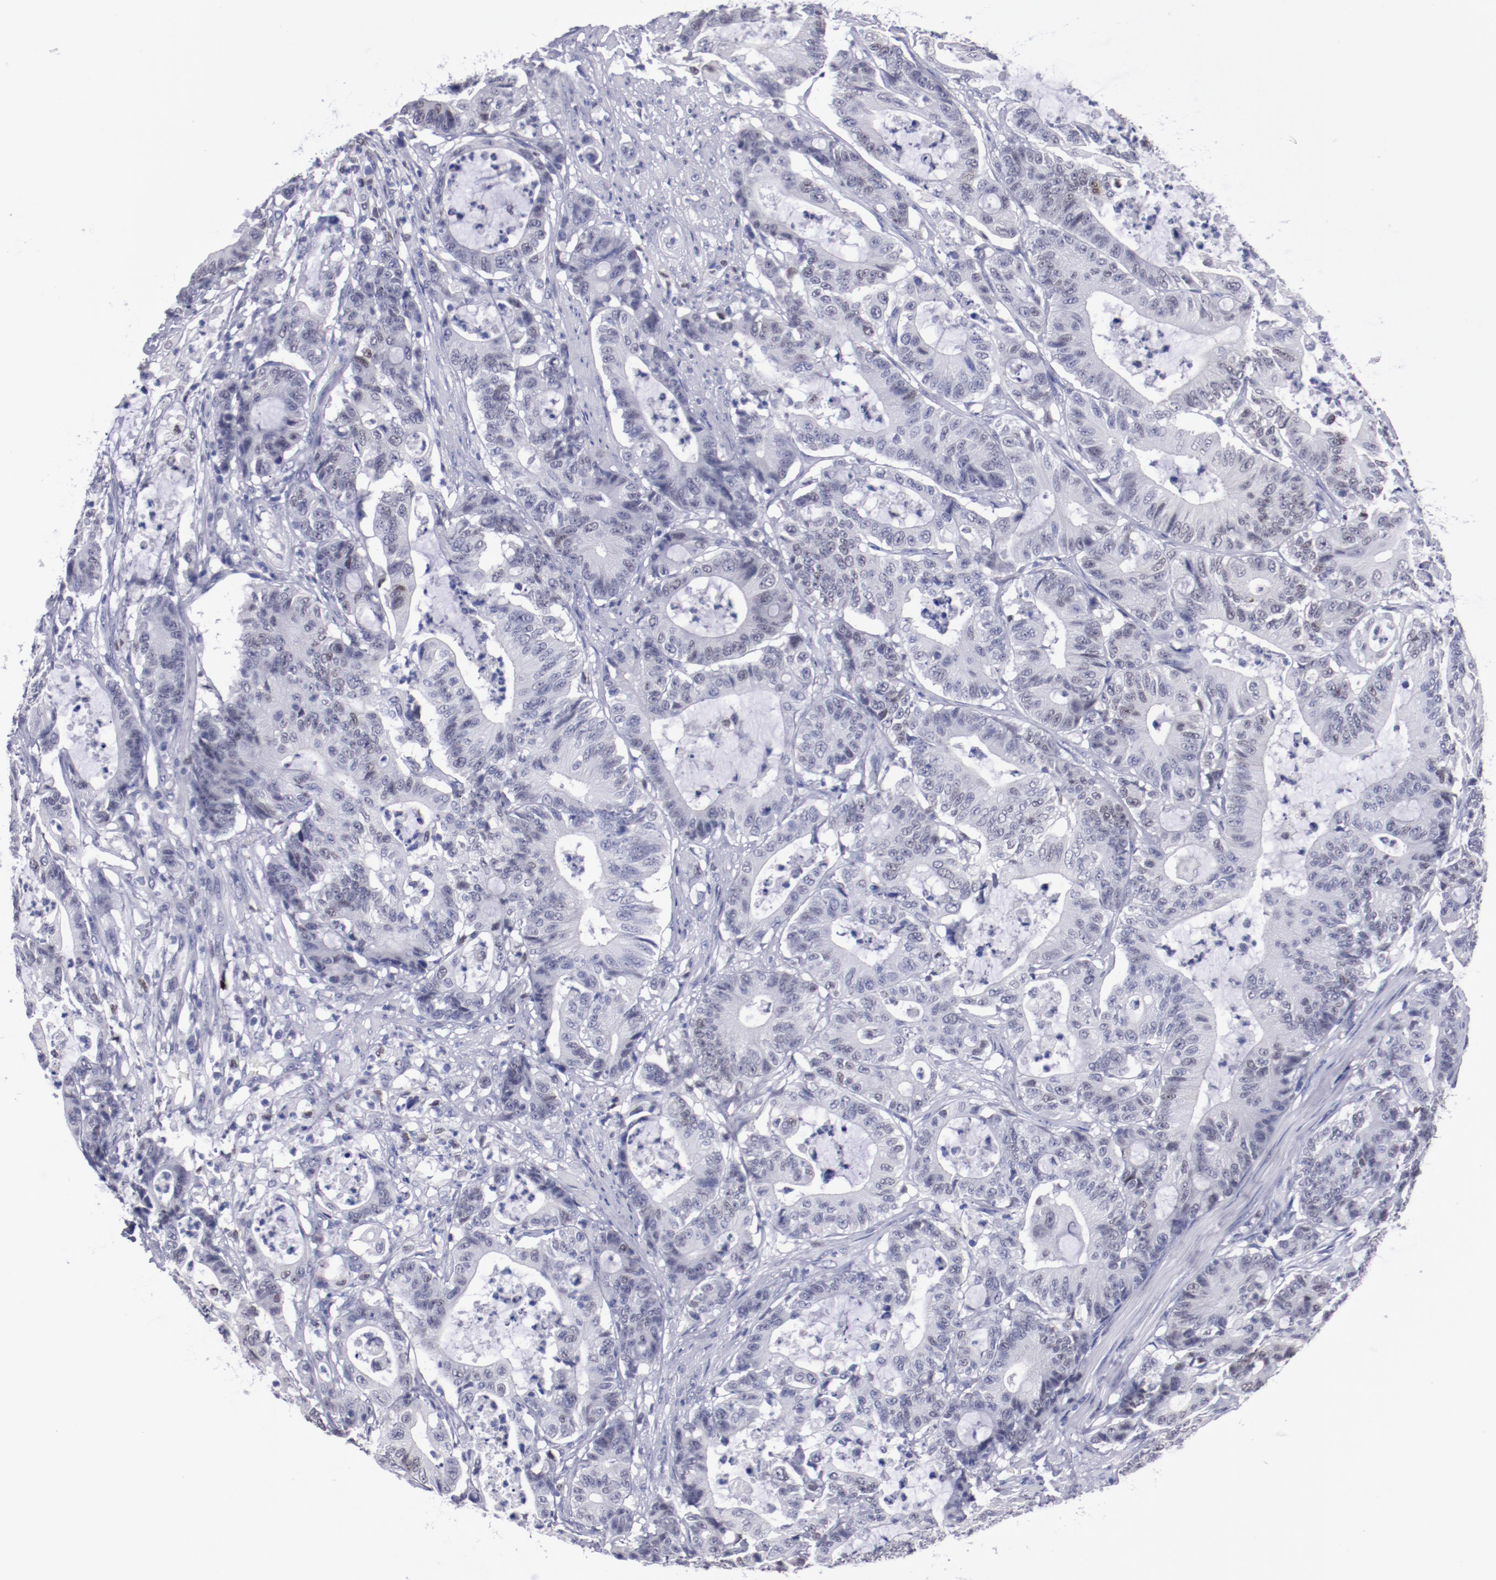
{"staining": {"intensity": "weak", "quantity": "<25%", "location": "nuclear"}, "tissue": "colorectal cancer", "cell_type": "Tumor cells", "image_type": "cancer", "snomed": [{"axis": "morphology", "description": "Adenocarcinoma, NOS"}, {"axis": "topography", "description": "Colon"}], "caption": "DAB (3,3'-diaminobenzidine) immunohistochemical staining of human colorectal cancer (adenocarcinoma) shows no significant staining in tumor cells.", "gene": "IRF8", "patient": {"sex": "female", "age": 84}}